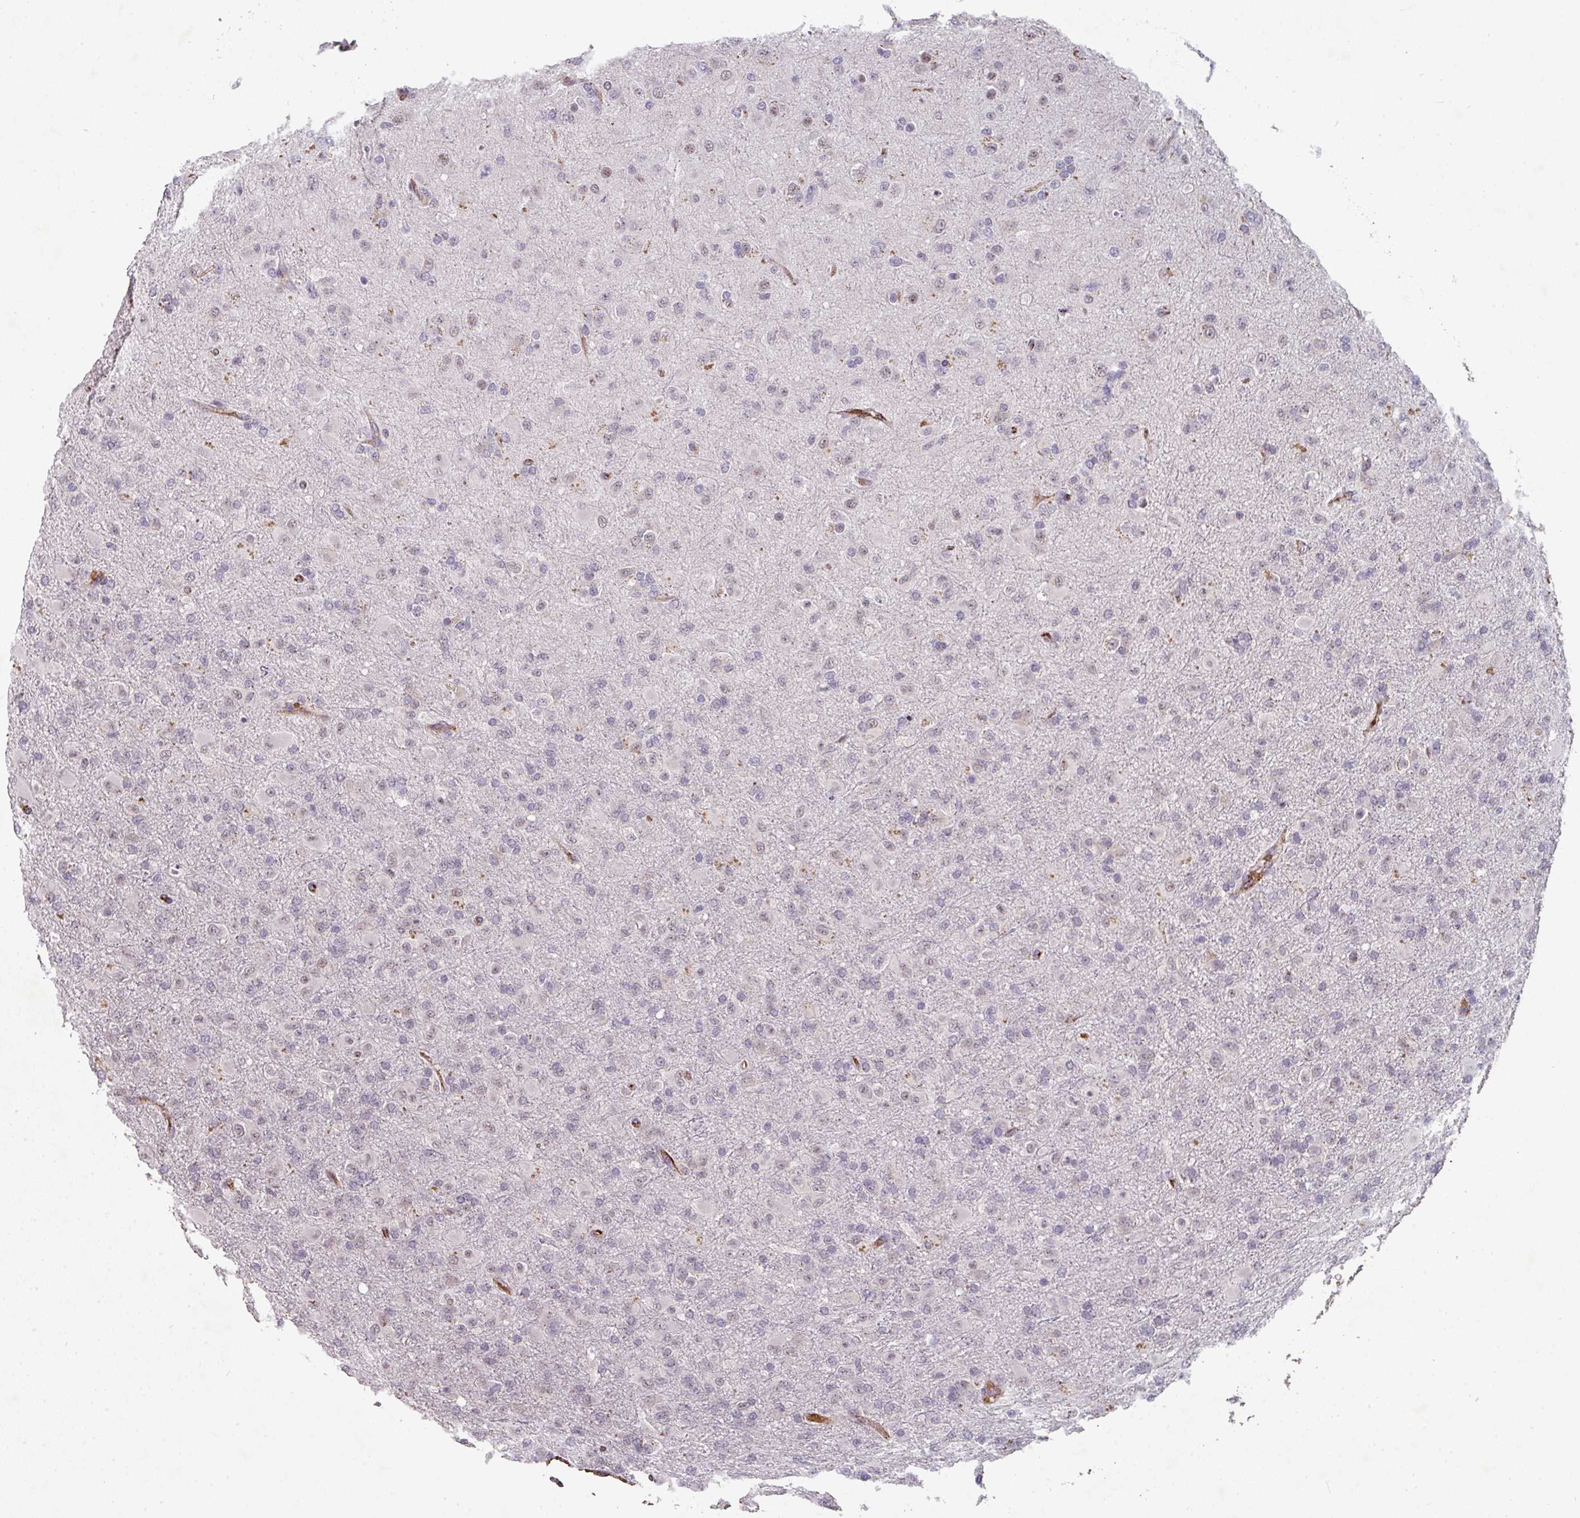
{"staining": {"intensity": "moderate", "quantity": "<25%", "location": "nuclear"}, "tissue": "glioma", "cell_type": "Tumor cells", "image_type": "cancer", "snomed": [{"axis": "morphology", "description": "Glioma, malignant, Low grade"}, {"axis": "topography", "description": "Brain"}], "caption": "Protein staining of malignant glioma (low-grade) tissue demonstrates moderate nuclear positivity in about <25% of tumor cells.", "gene": "SIDT2", "patient": {"sex": "male", "age": 65}}